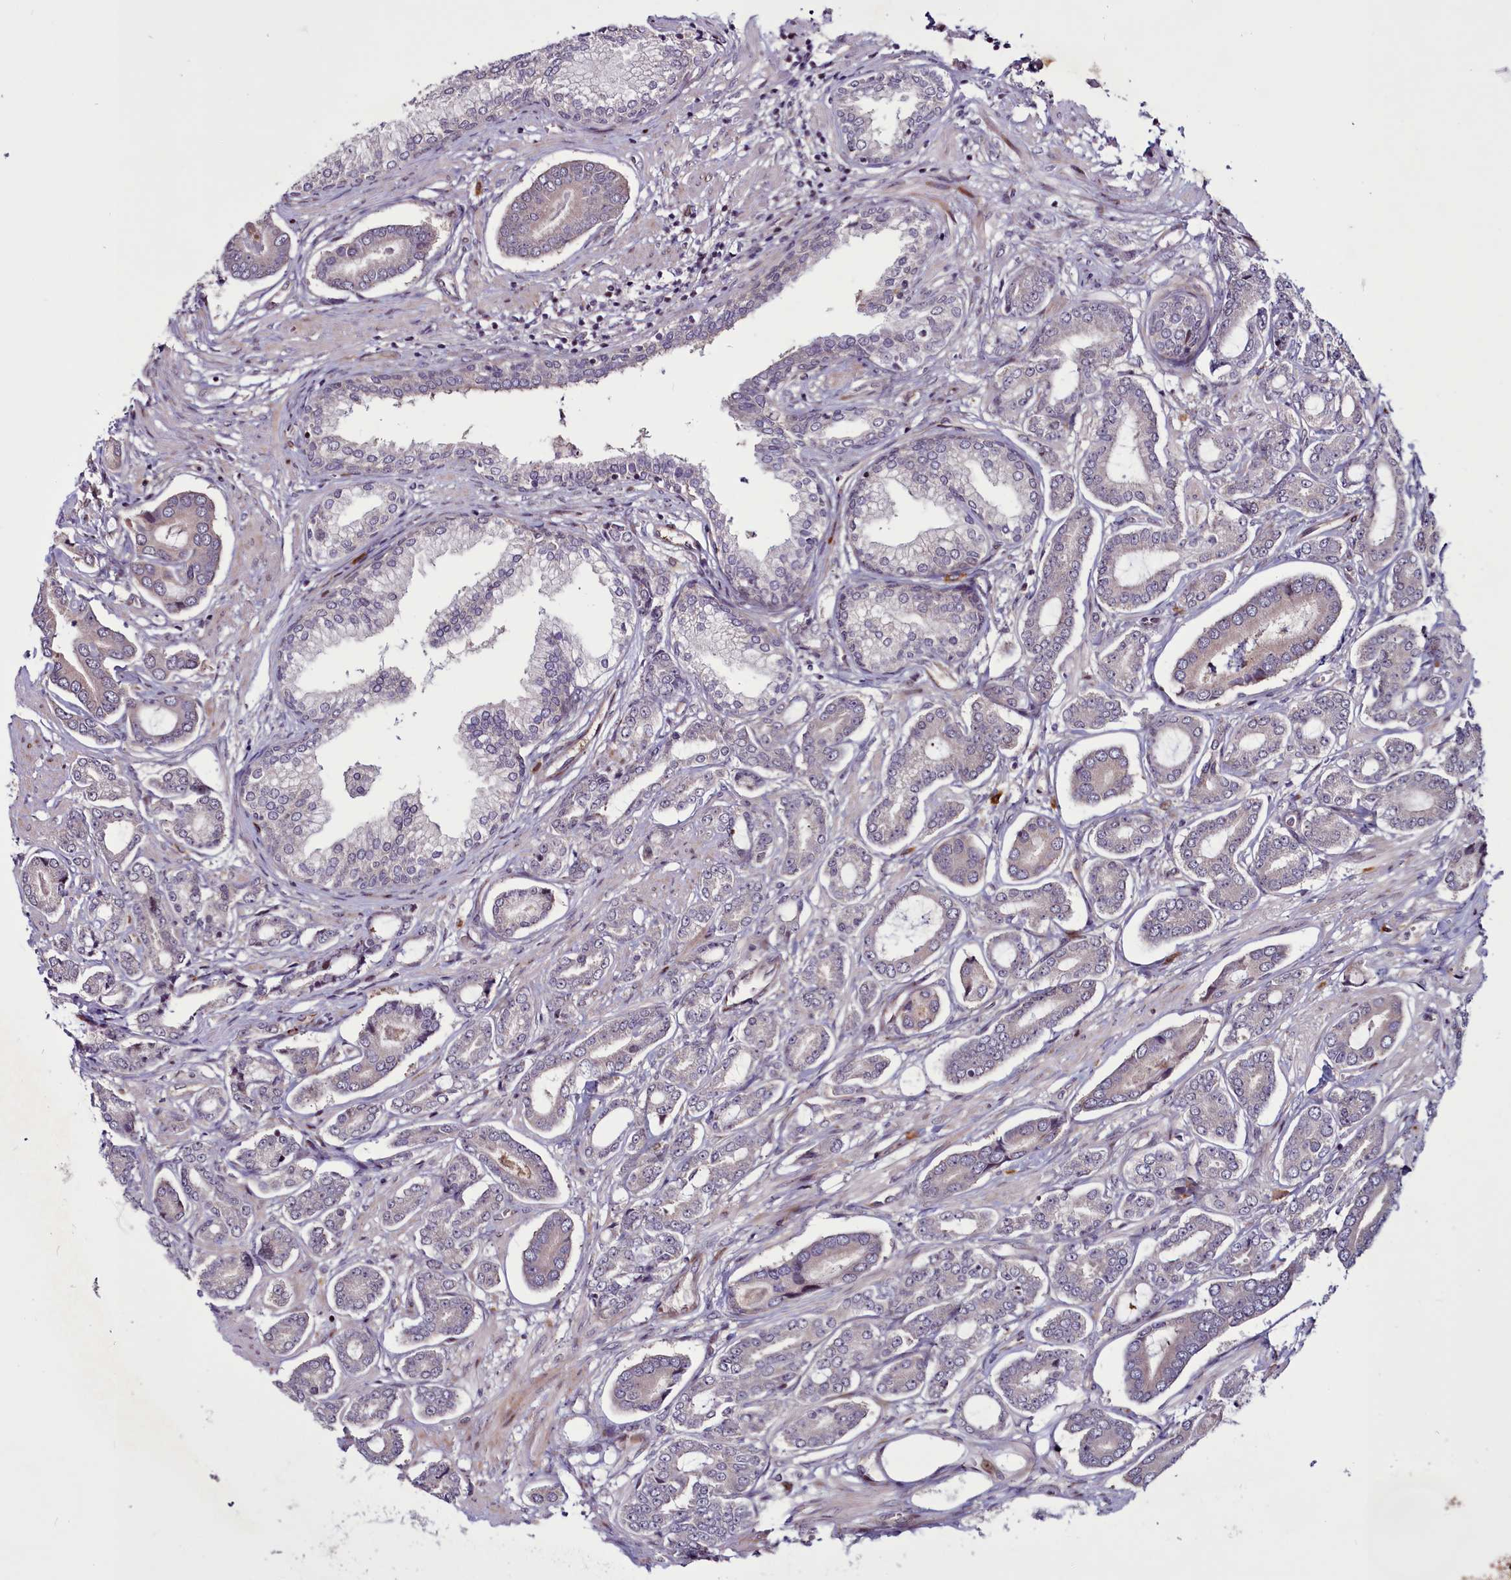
{"staining": {"intensity": "negative", "quantity": "none", "location": "none"}, "tissue": "prostate cancer", "cell_type": "Tumor cells", "image_type": "cancer", "snomed": [{"axis": "morphology", "description": "Adenocarcinoma, NOS"}, {"axis": "topography", "description": "Prostate and seminal vesicle, NOS"}], "caption": "DAB (3,3'-diaminobenzidine) immunohistochemical staining of prostate cancer (adenocarcinoma) displays no significant expression in tumor cells.", "gene": "WBP11", "patient": {"sex": "male", "age": 76}}